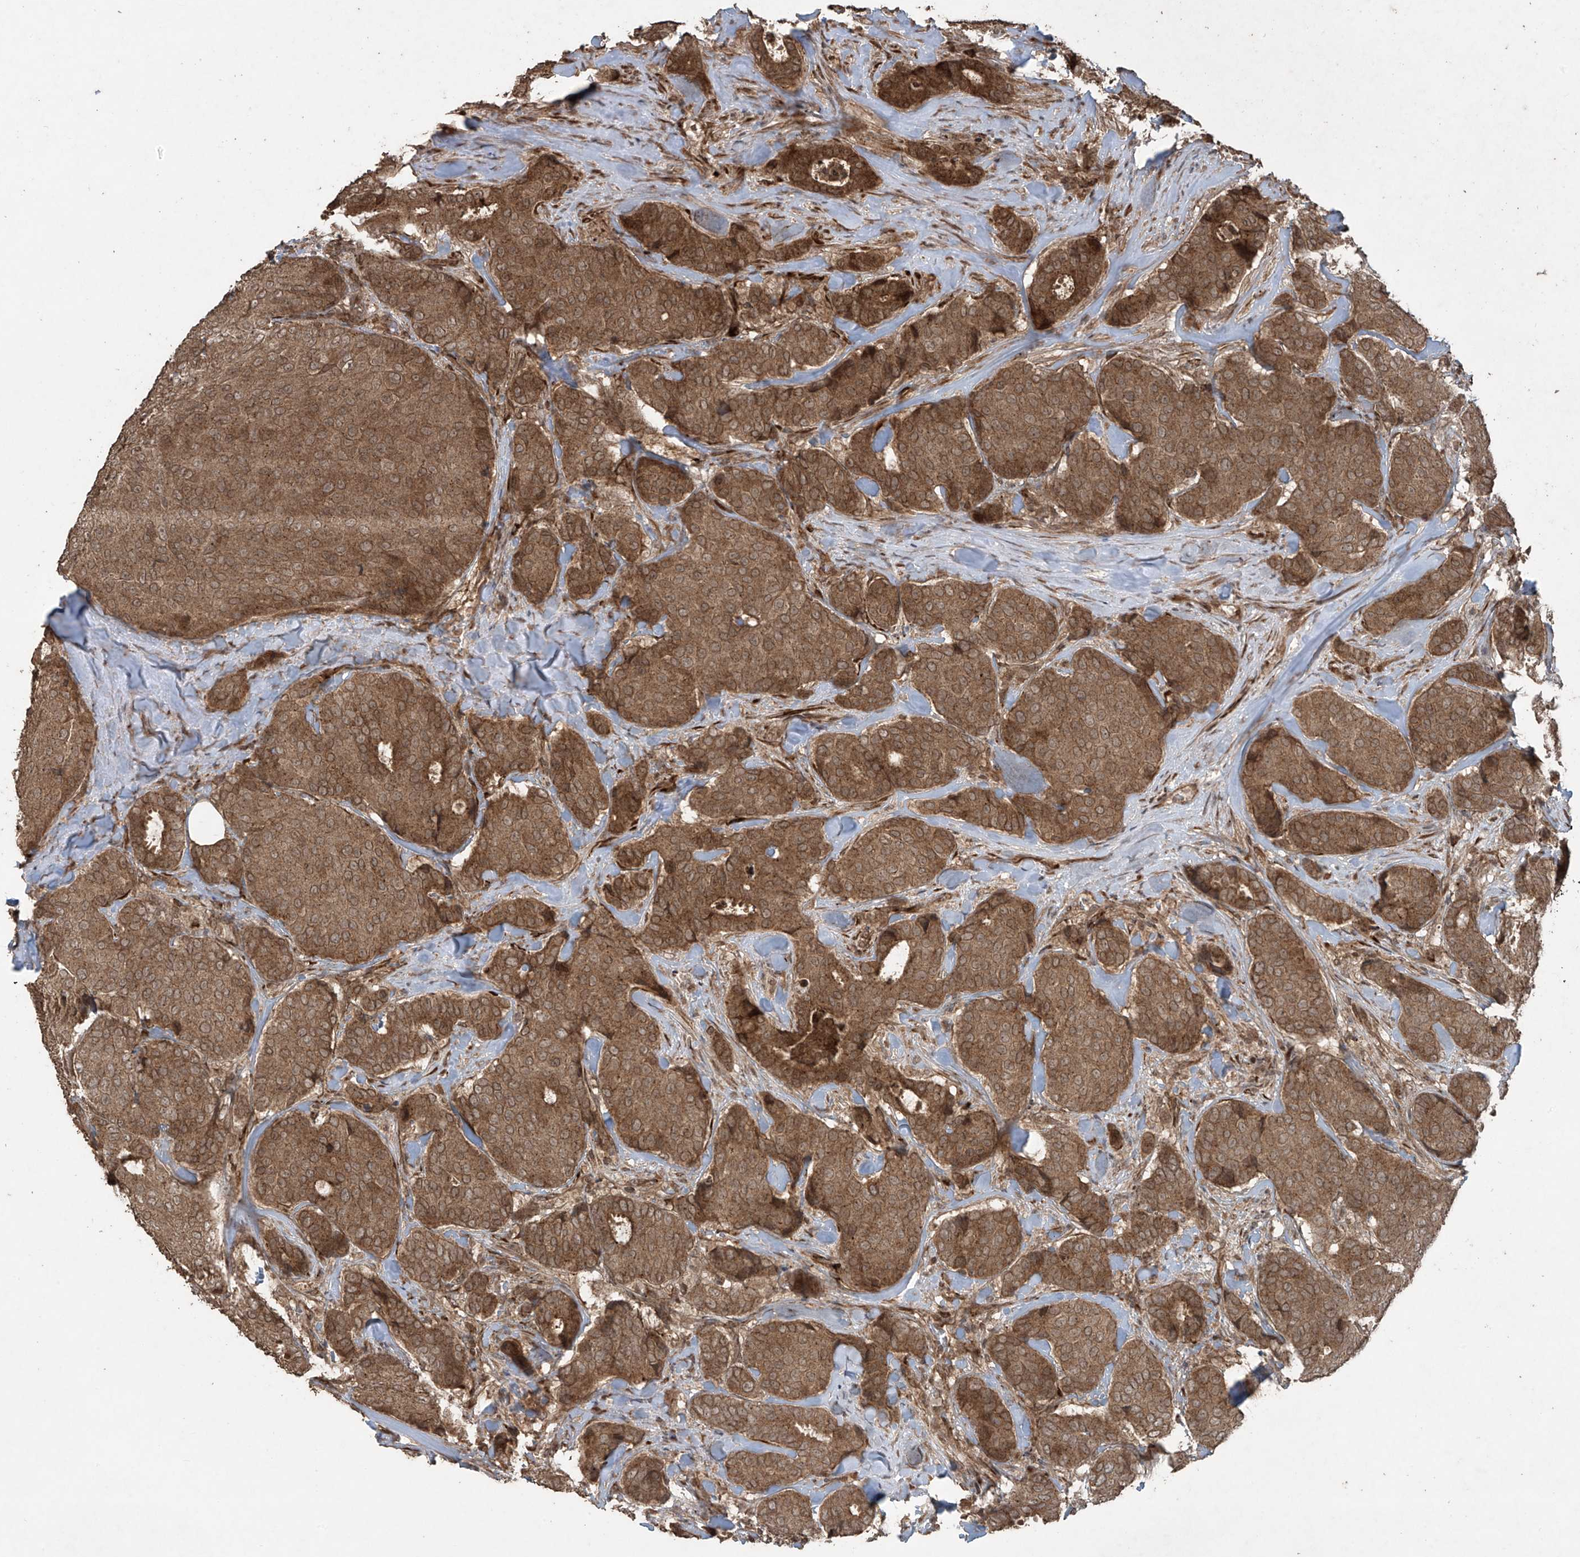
{"staining": {"intensity": "strong", "quantity": ">75%", "location": "cytoplasmic/membranous"}, "tissue": "breast cancer", "cell_type": "Tumor cells", "image_type": "cancer", "snomed": [{"axis": "morphology", "description": "Duct carcinoma"}, {"axis": "topography", "description": "Breast"}], "caption": "An image showing strong cytoplasmic/membranous staining in approximately >75% of tumor cells in breast cancer, as visualized by brown immunohistochemical staining.", "gene": "PGPEP1", "patient": {"sex": "female", "age": 75}}